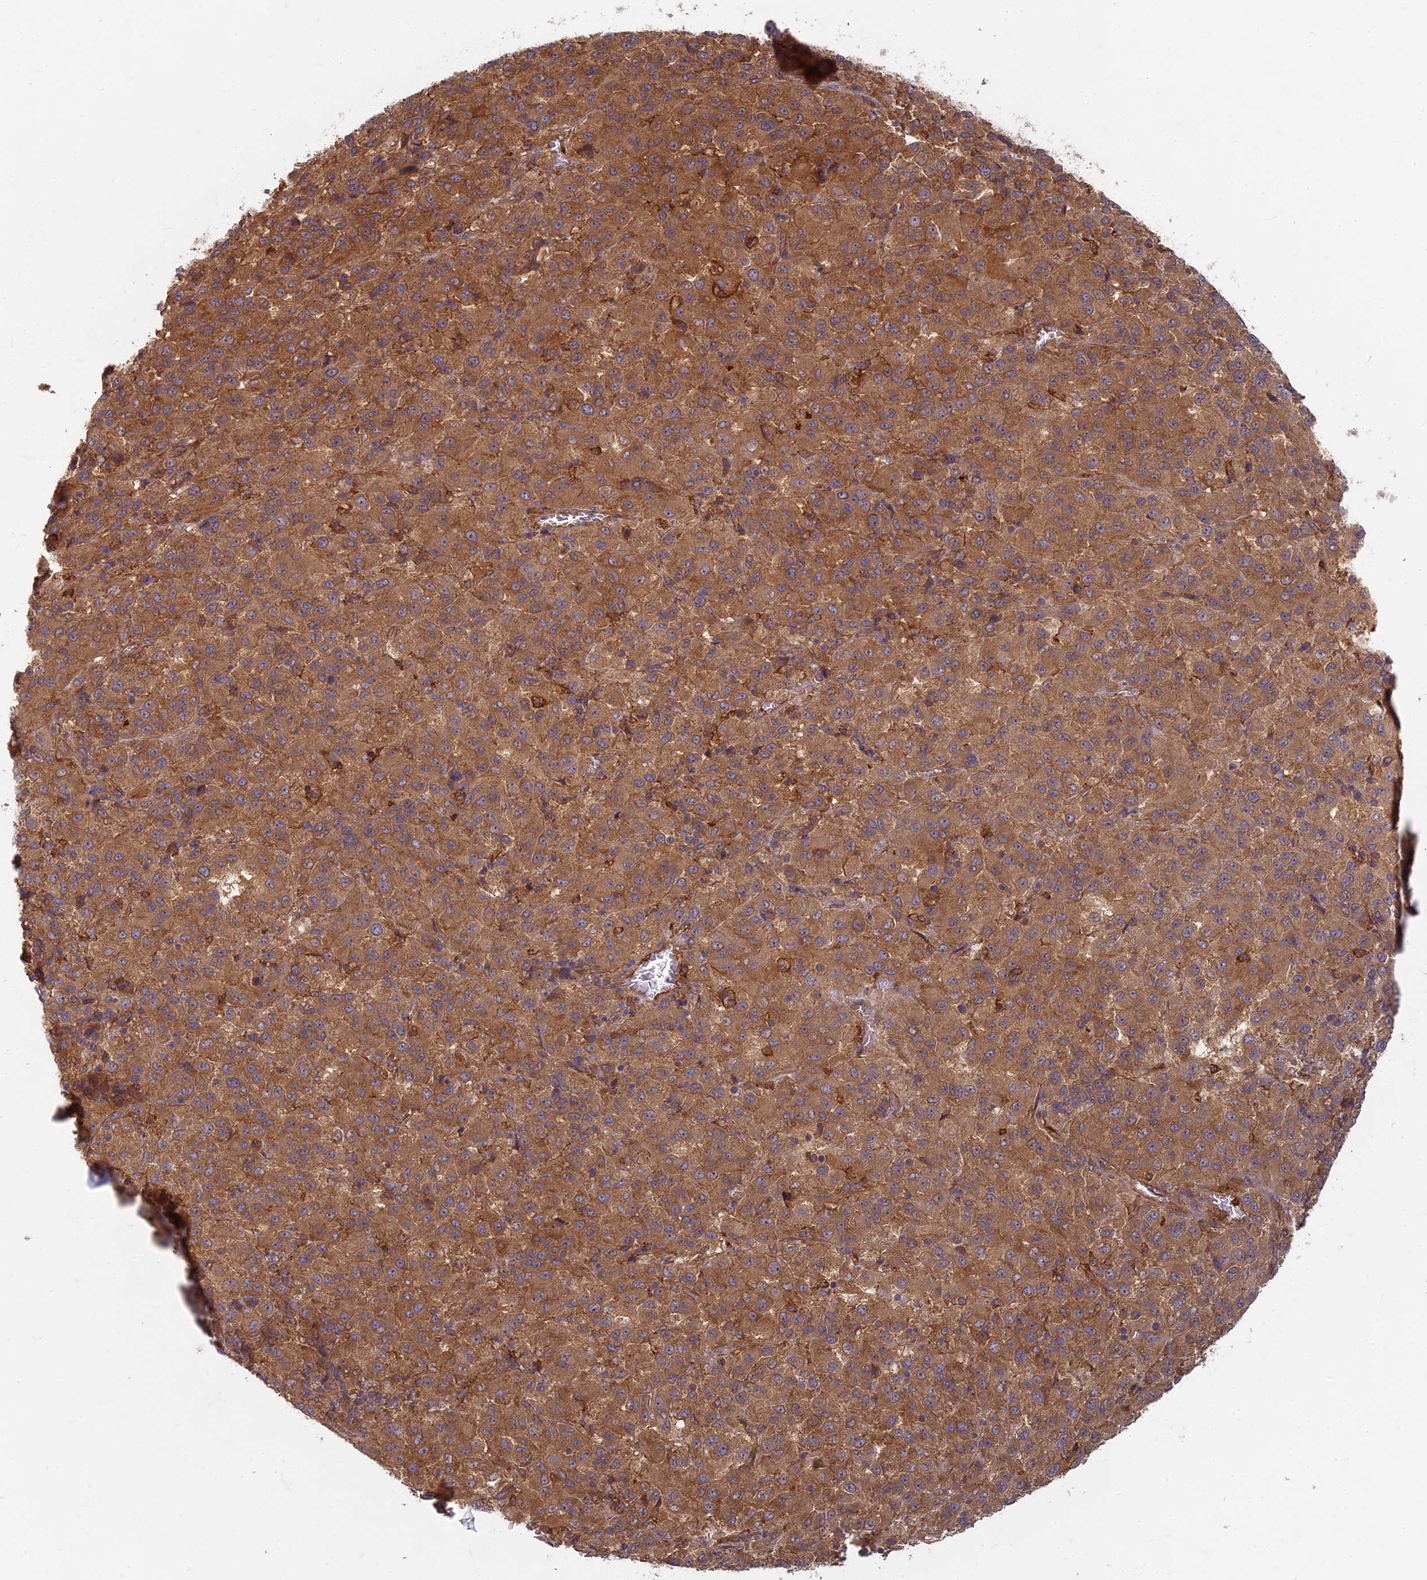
{"staining": {"intensity": "strong", "quantity": ">75%", "location": "cytoplasmic/membranous"}, "tissue": "melanoma", "cell_type": "Tumor cells", "image_type": "cancer", "snomed": [{"axis": "morphology", "description": "Malignant melanoma, Metastatic site"}, {"axis": "topography", "description": "Lung"}], "caption": "Protein staining demonstrates strong cytoplasmic/membranous expression in about >75% of tumor cells in malignant melanoma (metastatic site).", "gene": "TCF25", "patient": {"sex": "male", "age": 64}}